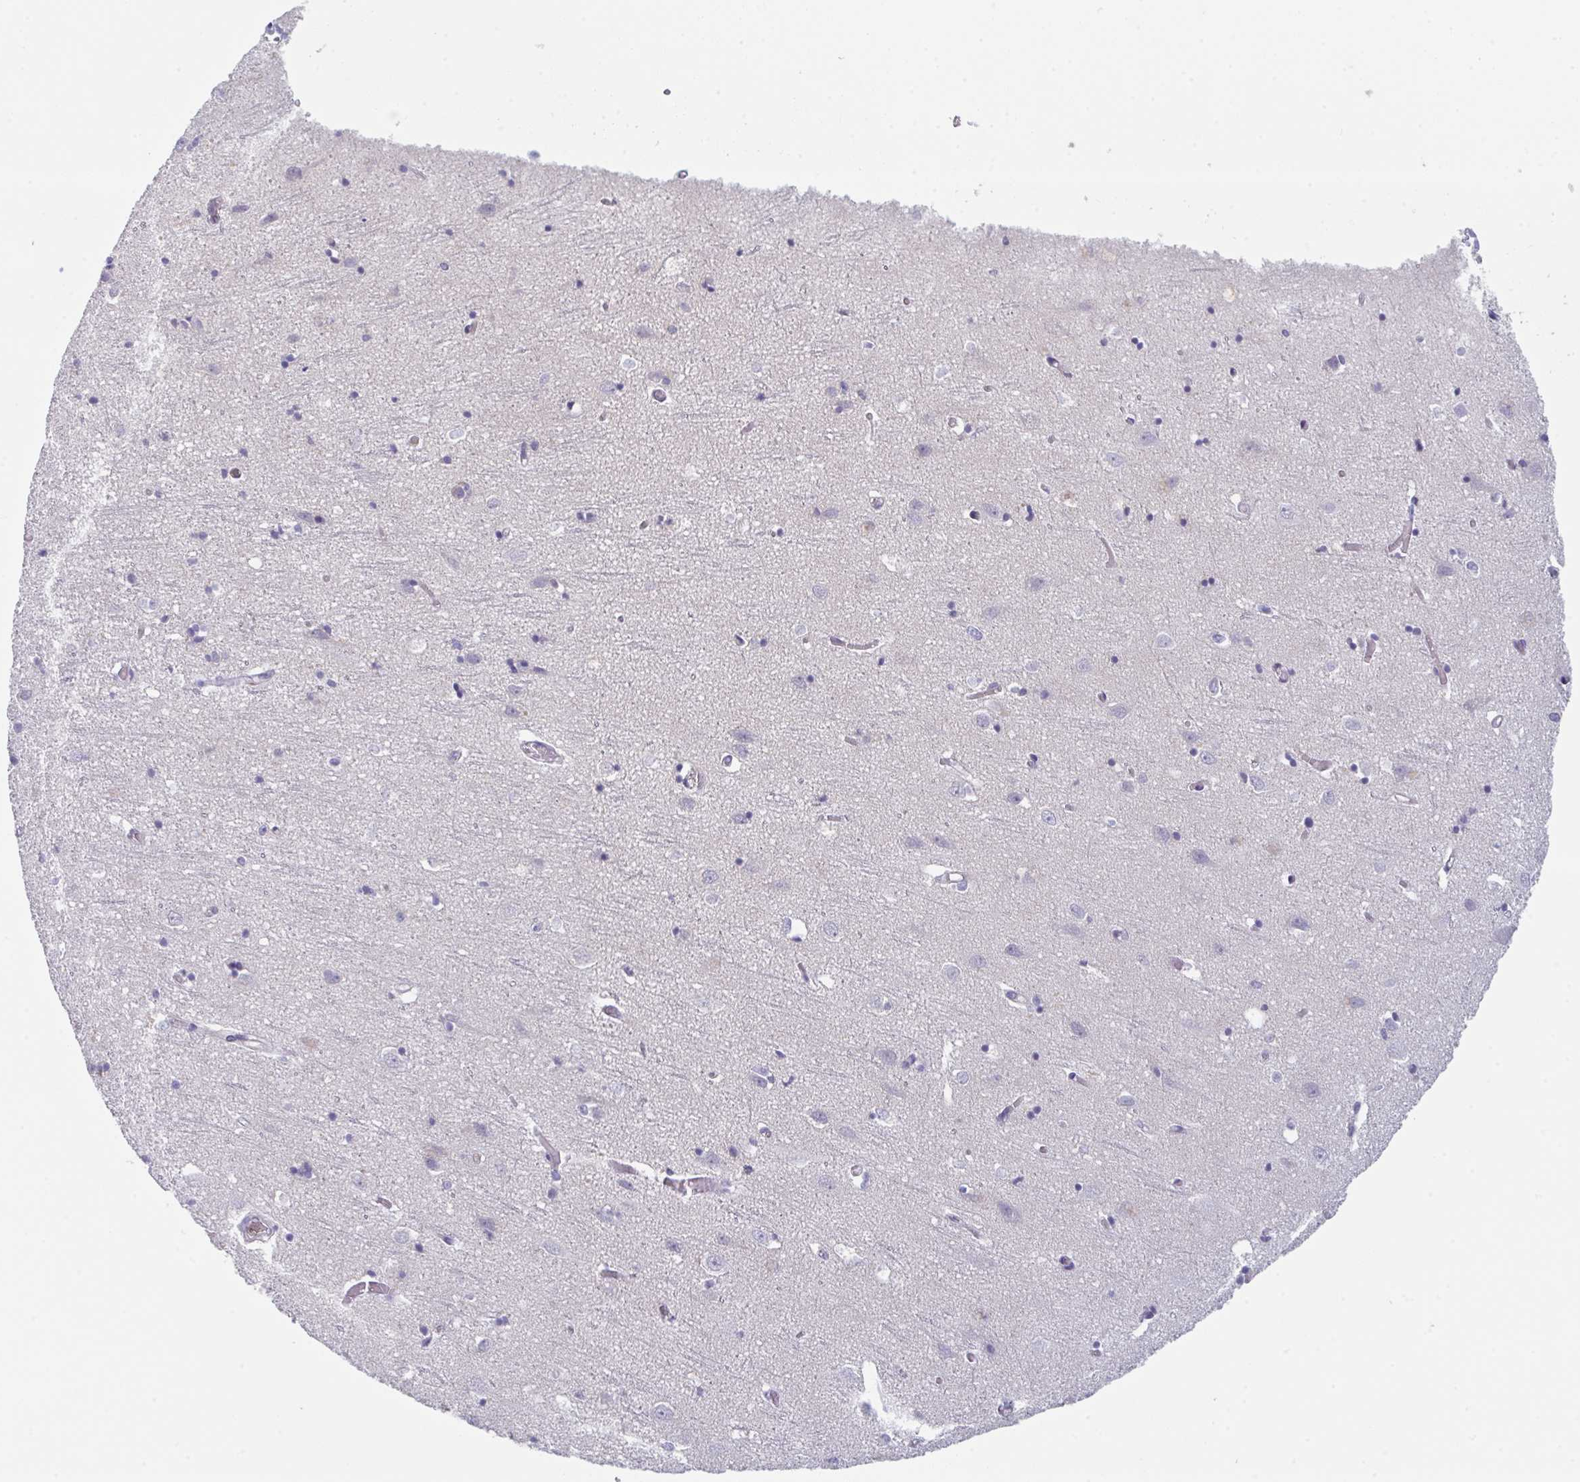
{"staining": {"intensity": "negative", "quantity": "none", "location": "none"}, "tissue": "cerebral cortex", "cell_type": "Endothelial cells", "image_type": "normal", "snomed": [{"axis": "morphology", "description": "Normal tissue, NOS"}, {"axis": "topography", "description": "Cerebral cortex"}], "caption": "Immunohistochemical staining of benign cerebral cortex displays no significant positivity in endothelial cells.", "gene": "DISP2", "patient": {"sex": "male", "age": 70}}